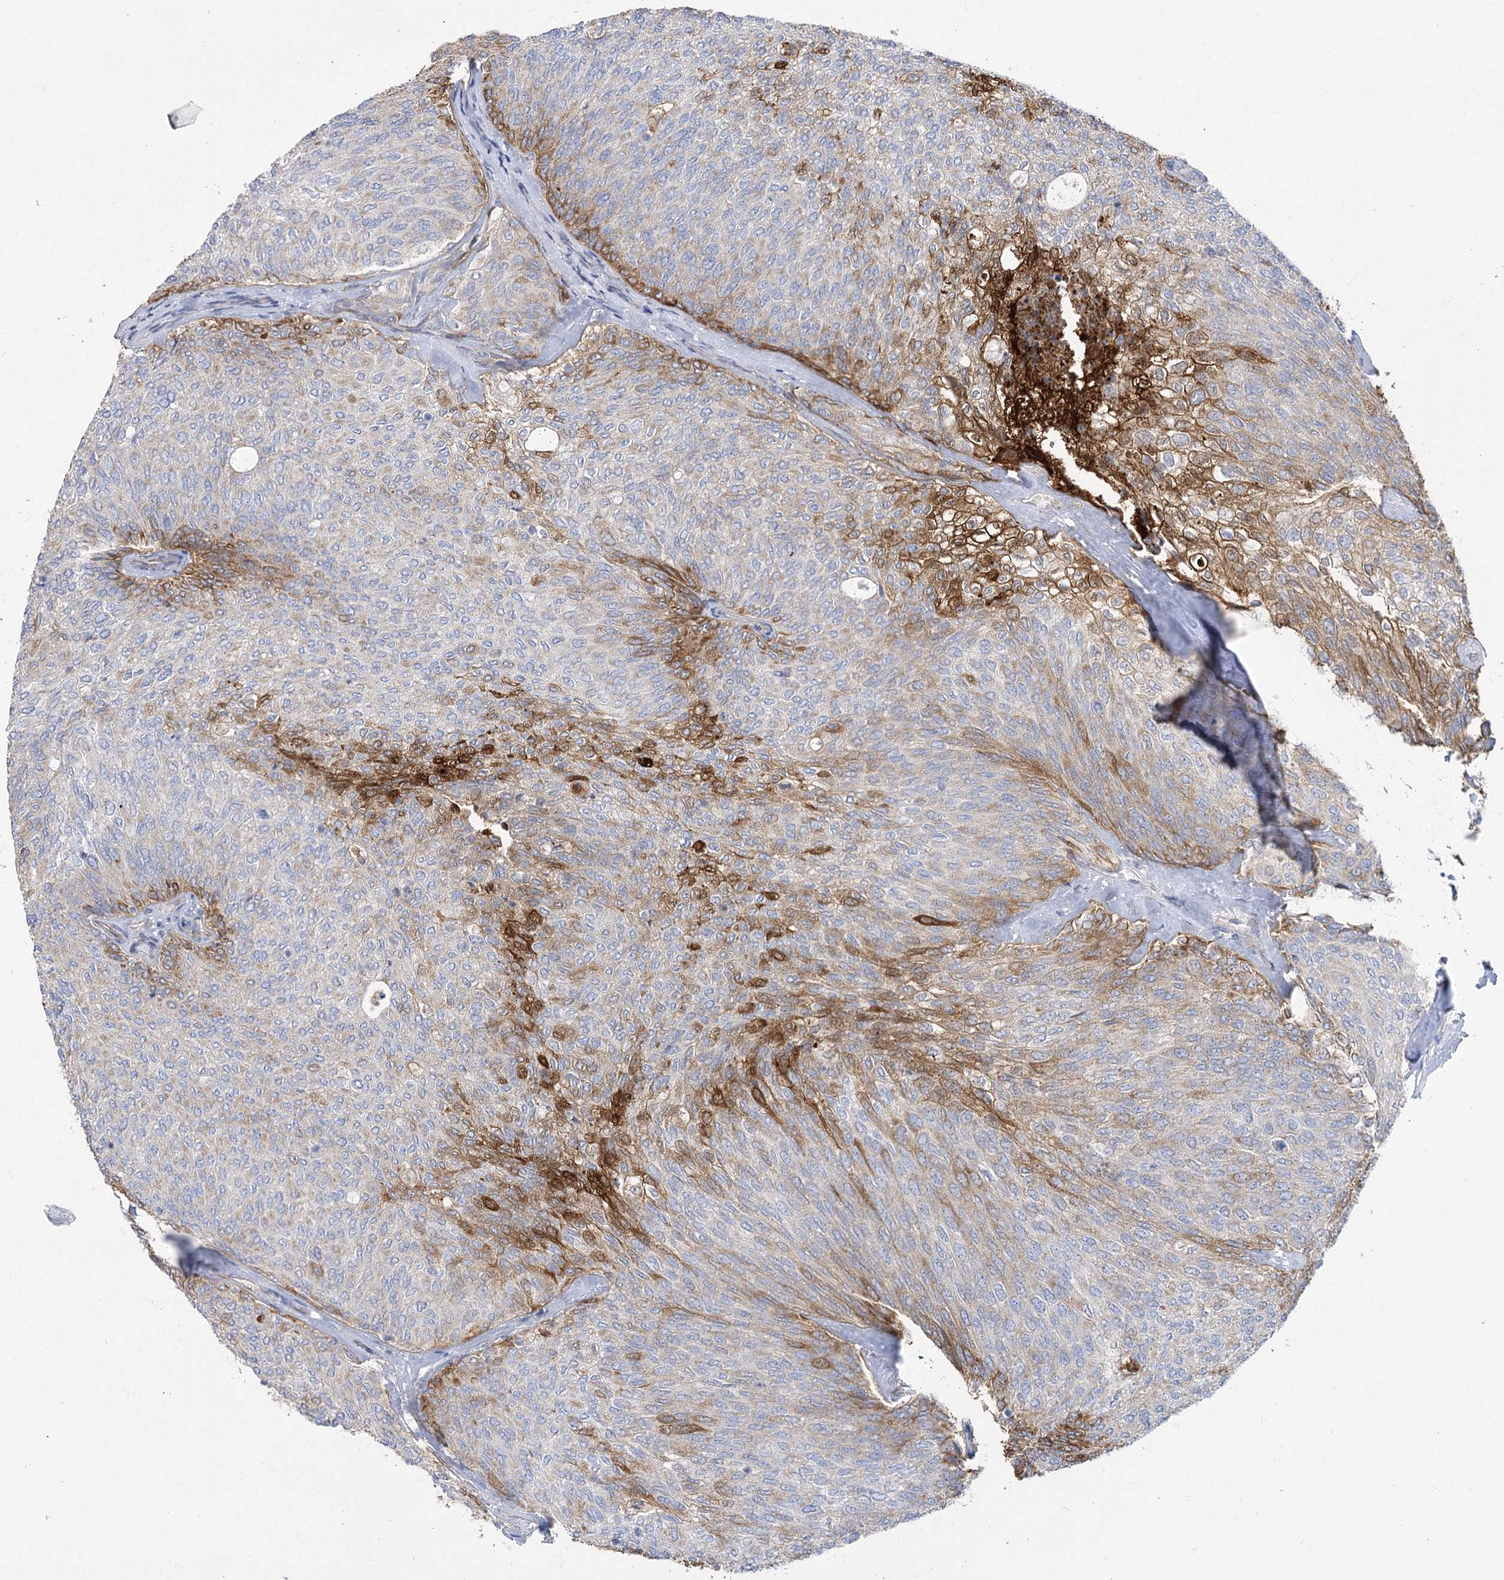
{"staining": {"intensity": "moderate", "quantity": "<25%", "location": "cytoplasmic/membranous"}, "tissue": "urothelial cancer", "cell_type": "Tumor cells", "image_type": "cancer", "snomed": [{"axis": "morphology", "description": "Urothelial carcinoma, Low grade"}, {"axis": "topography", "description": "Urinary bladder"}], "caption": "Protein analysis of urothelial cancer tissue displays moderate cytoplasmic/membranous expression in about <25% of tumor cells. (DAB (3,3'-diaminobenzidine) = brown stain, brightfield microscopy at high magnification).", "gene": "RMDN2", "patient": {"sex": "female", "age": 79}}